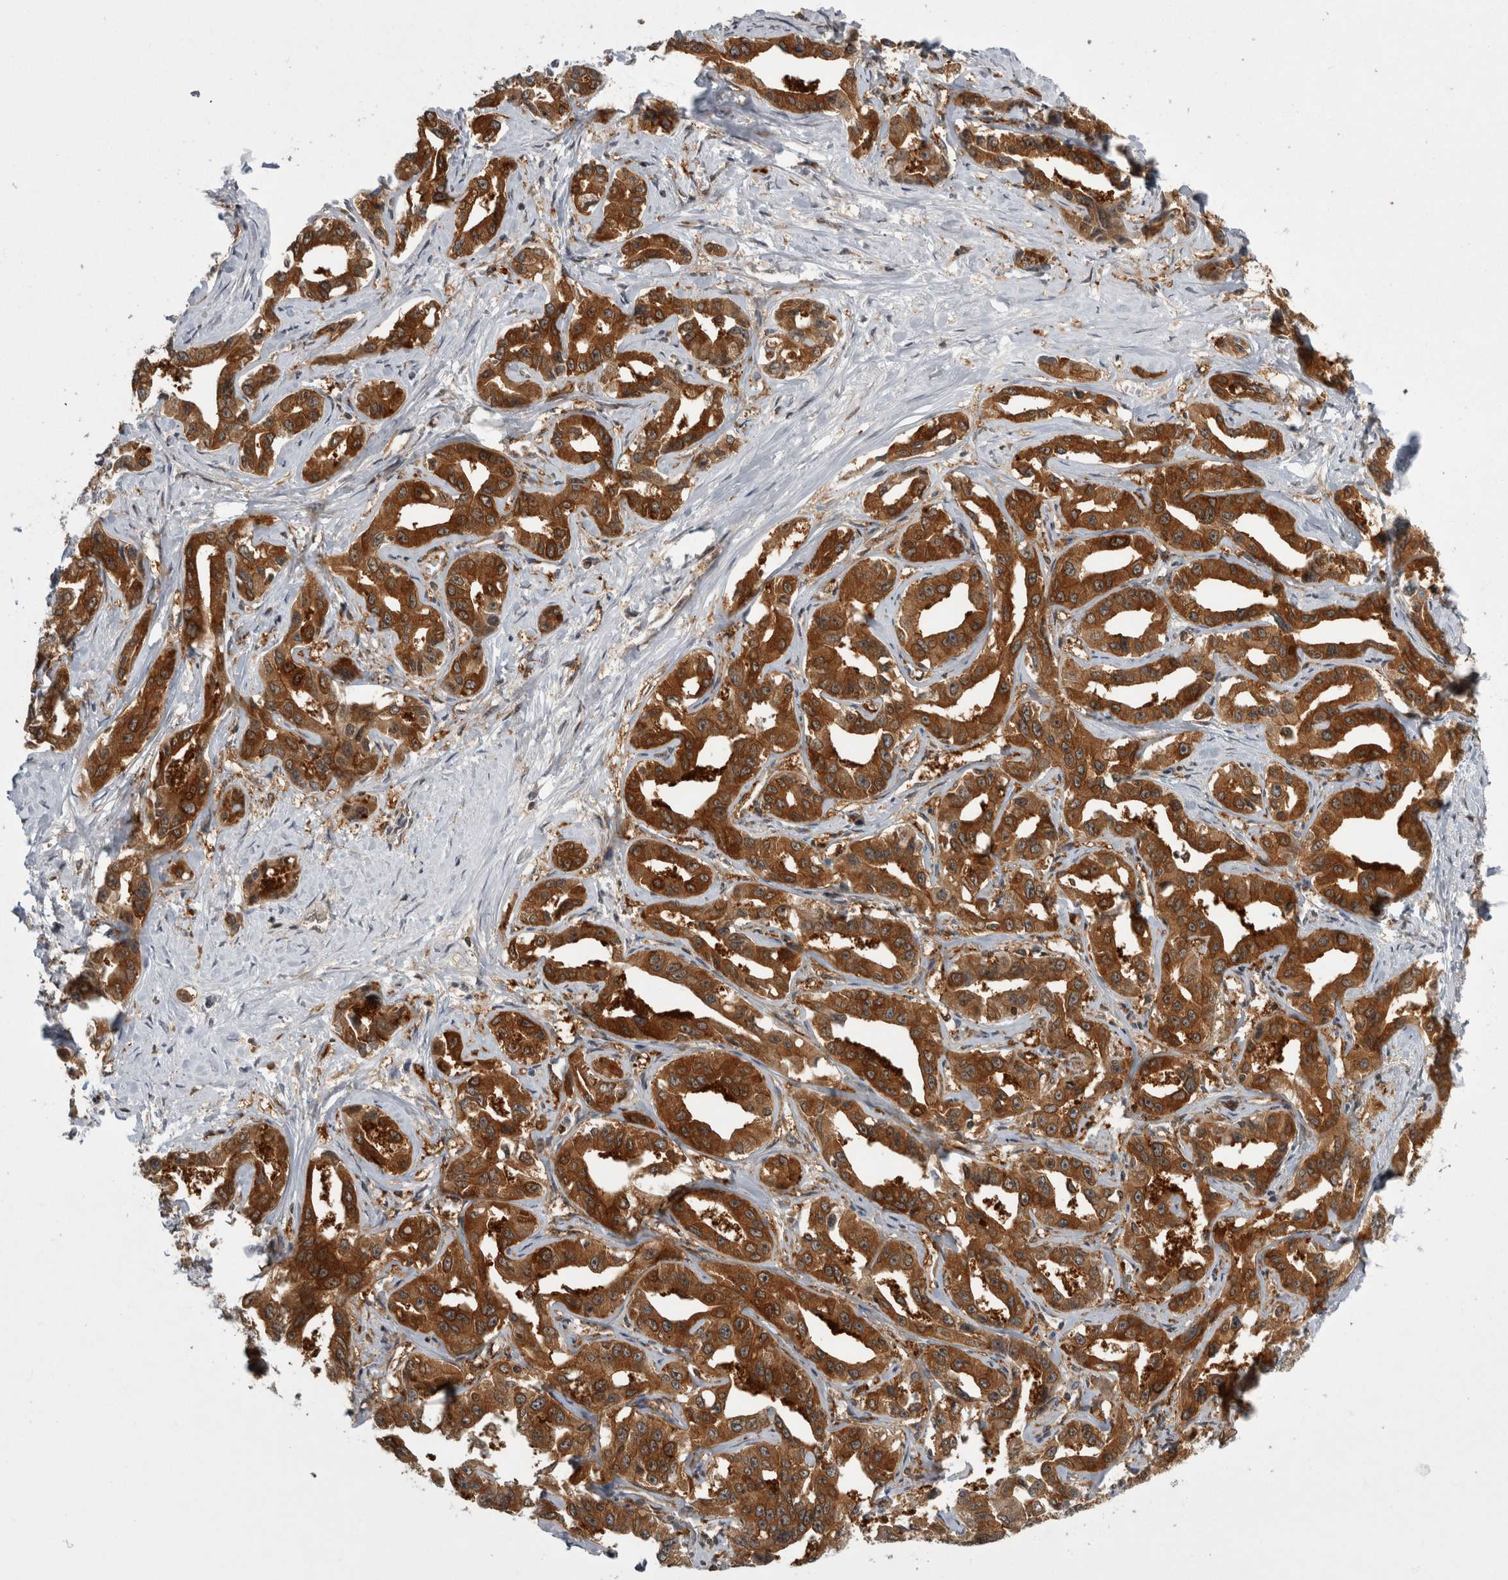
{"staining": {"intensity": "strong", "quantity": ">75%", "location": "cytoplasmic/membranous"}, "tissue": "liver cancer", "cell_type": "Tumor cells", "image_type": "cancer", "snomed": [{"axis": "morphology", "description": "Cholangiocarcinoma"}, {"axis": "topography", "description": "Liver"}], "caption": "Protein expression analysis of human liver cholangiocarcinoma reveals strong cytoplasmic/membranous expression in about >75% of tumor cells.", "gene": "CACYBP", "patient": {"sex": "male", "age": 59}}